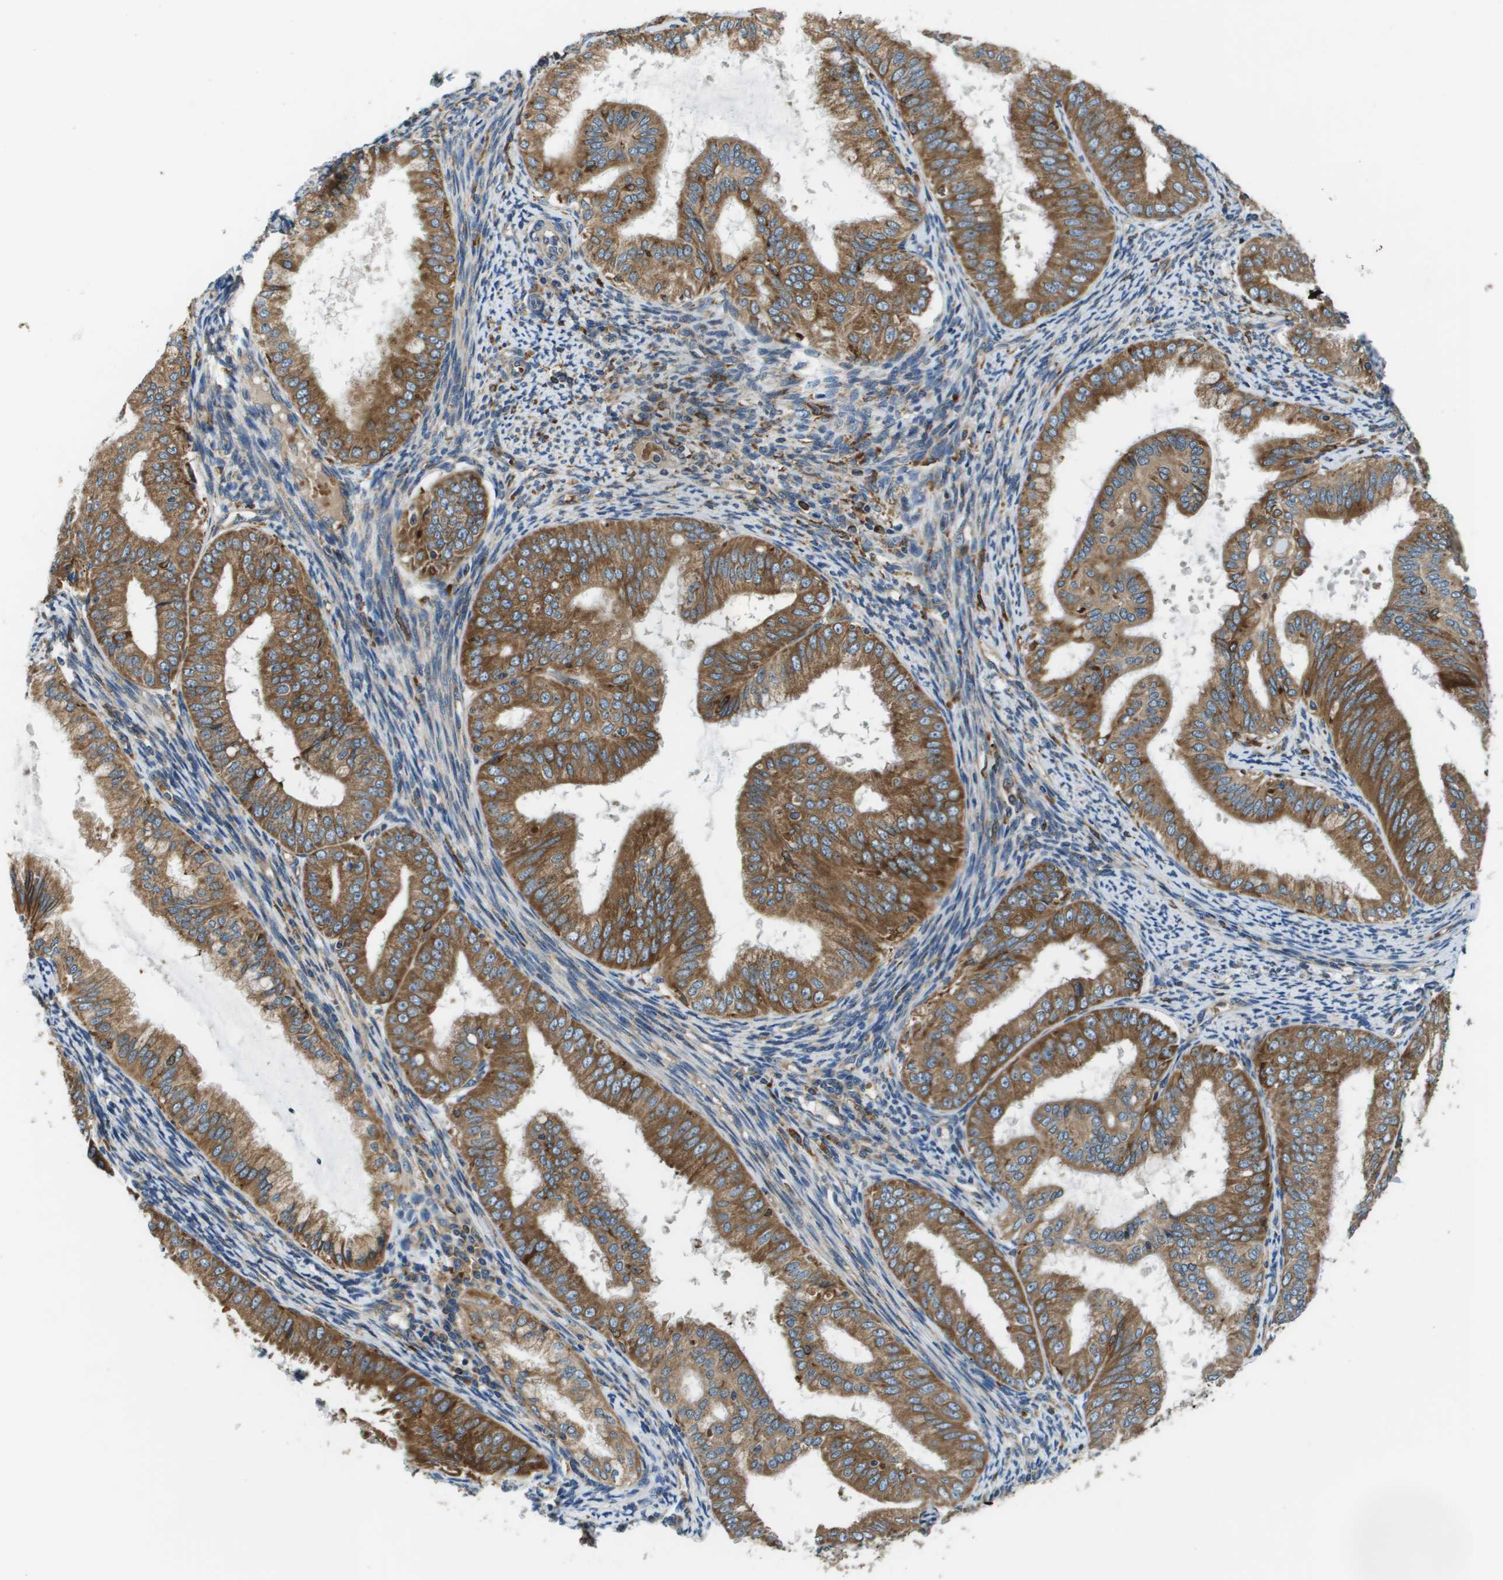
{"staining": {"intensity": "moderate", "quantity": ">75%", "location": "cytoplasmic/membranous"}, "tissue": "endometrial cancer", "cell_type": "Tumor cells", "image_type": "cancer", "snomed": [{"axis": "morphology", "description": "Adenocarcinoma, NOS"}, {"axis": "topography", "description": "Endometrium"}], "caption": "The image displays staining of endometrial adenocarcinoma, revealing moderate cytoplasmic/membranous protein staining (brown color) within tumor cells.", "gene": "CNPY3", "patient": {"sex": "female", "age": 63}}